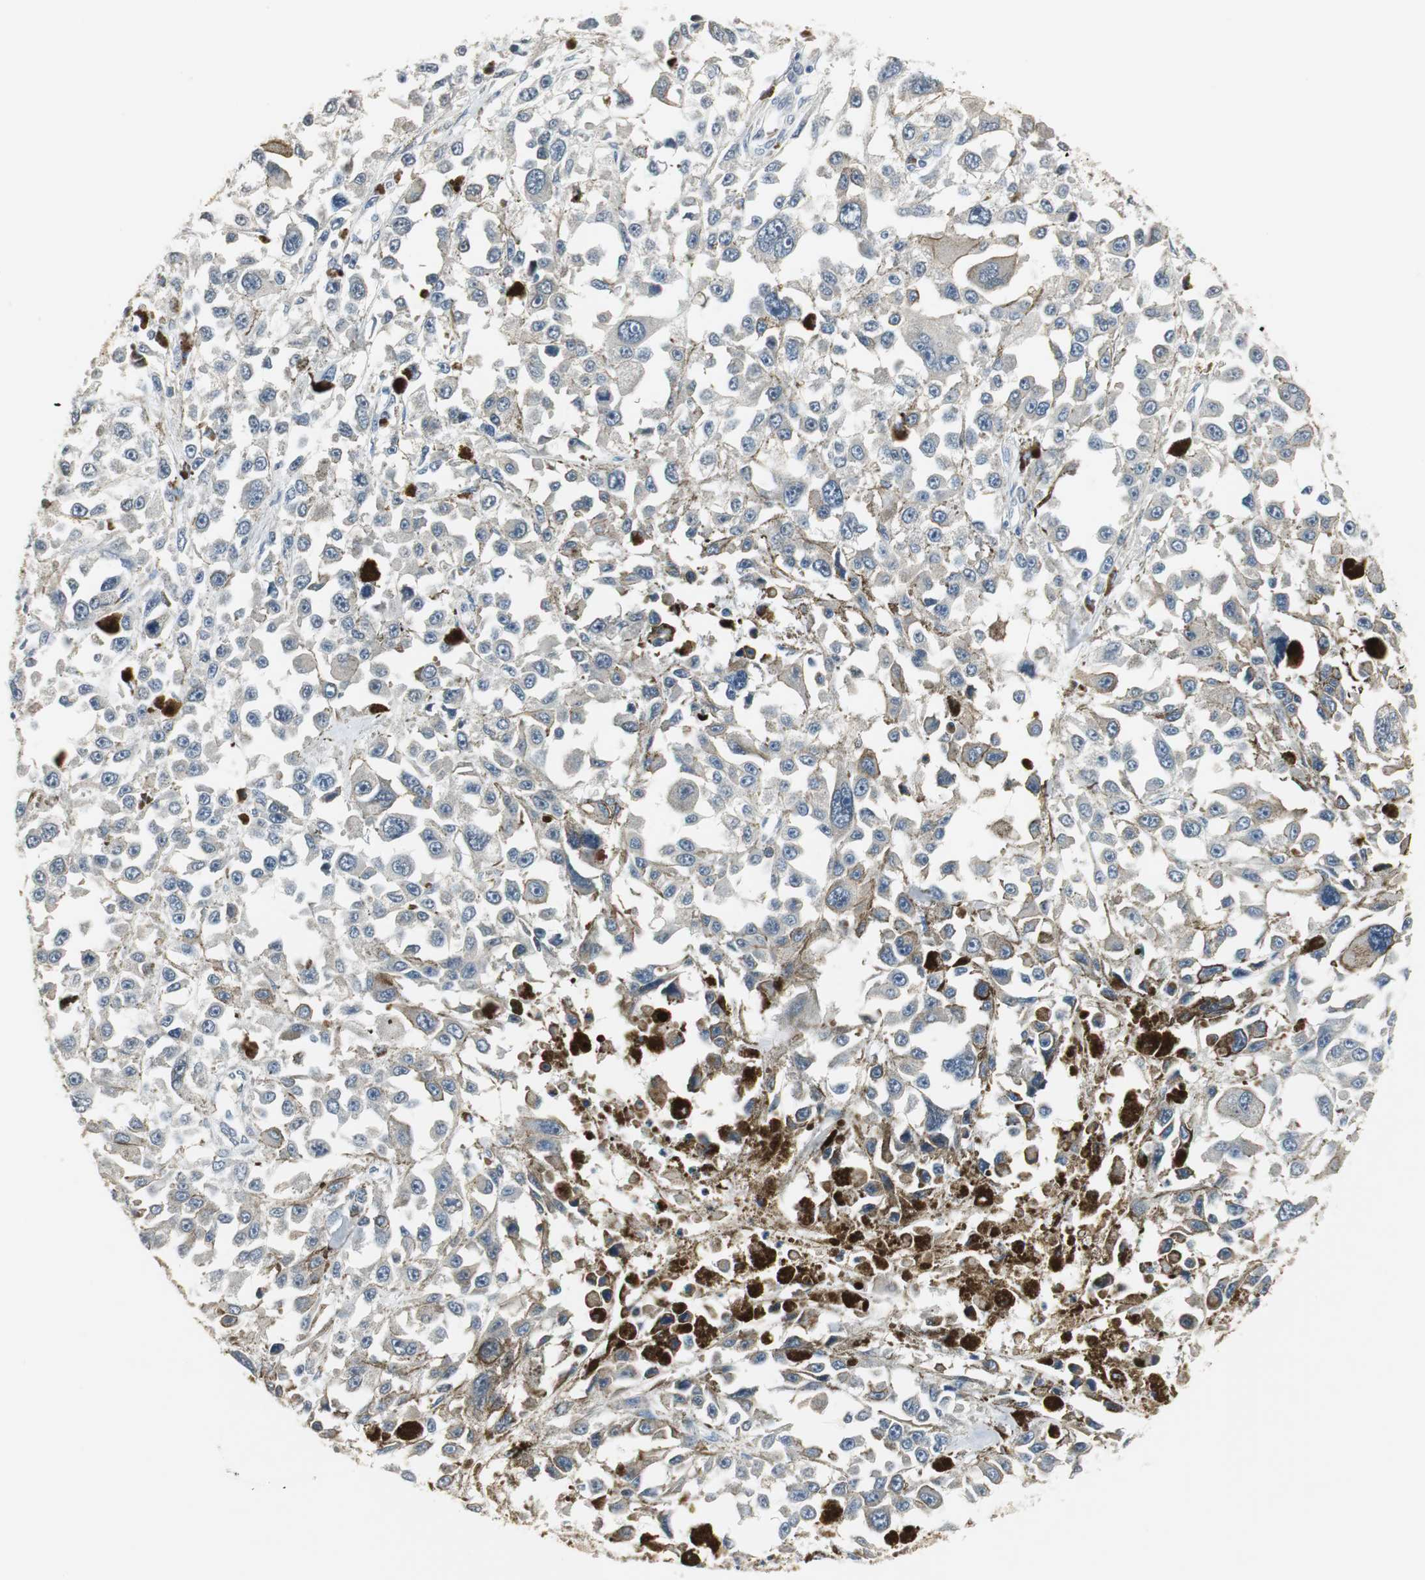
{"staining": {"intensity": "moderate", "quantity": "25%-75%", "location": "cytoplasmic/membranous"}, "tissue": "melanoma", "cell_type": "Tumor cells", "image_type": "cancer", "snomed": [{"axis": "morphology", "description": "Malignant melanoma, Metastatic site"}, {"axis": "topography", "description": "Lymph node"}], "caption": "A micrograph showing moderate cytoplasmic/membranous staining in approximately 25%-75% of tumor cells in malignant melanoma (metastatic site), as visualized by brown immunohistochemical staining.", "gene": "CCT5", "patient": {"sex": "male", "age": 59}}